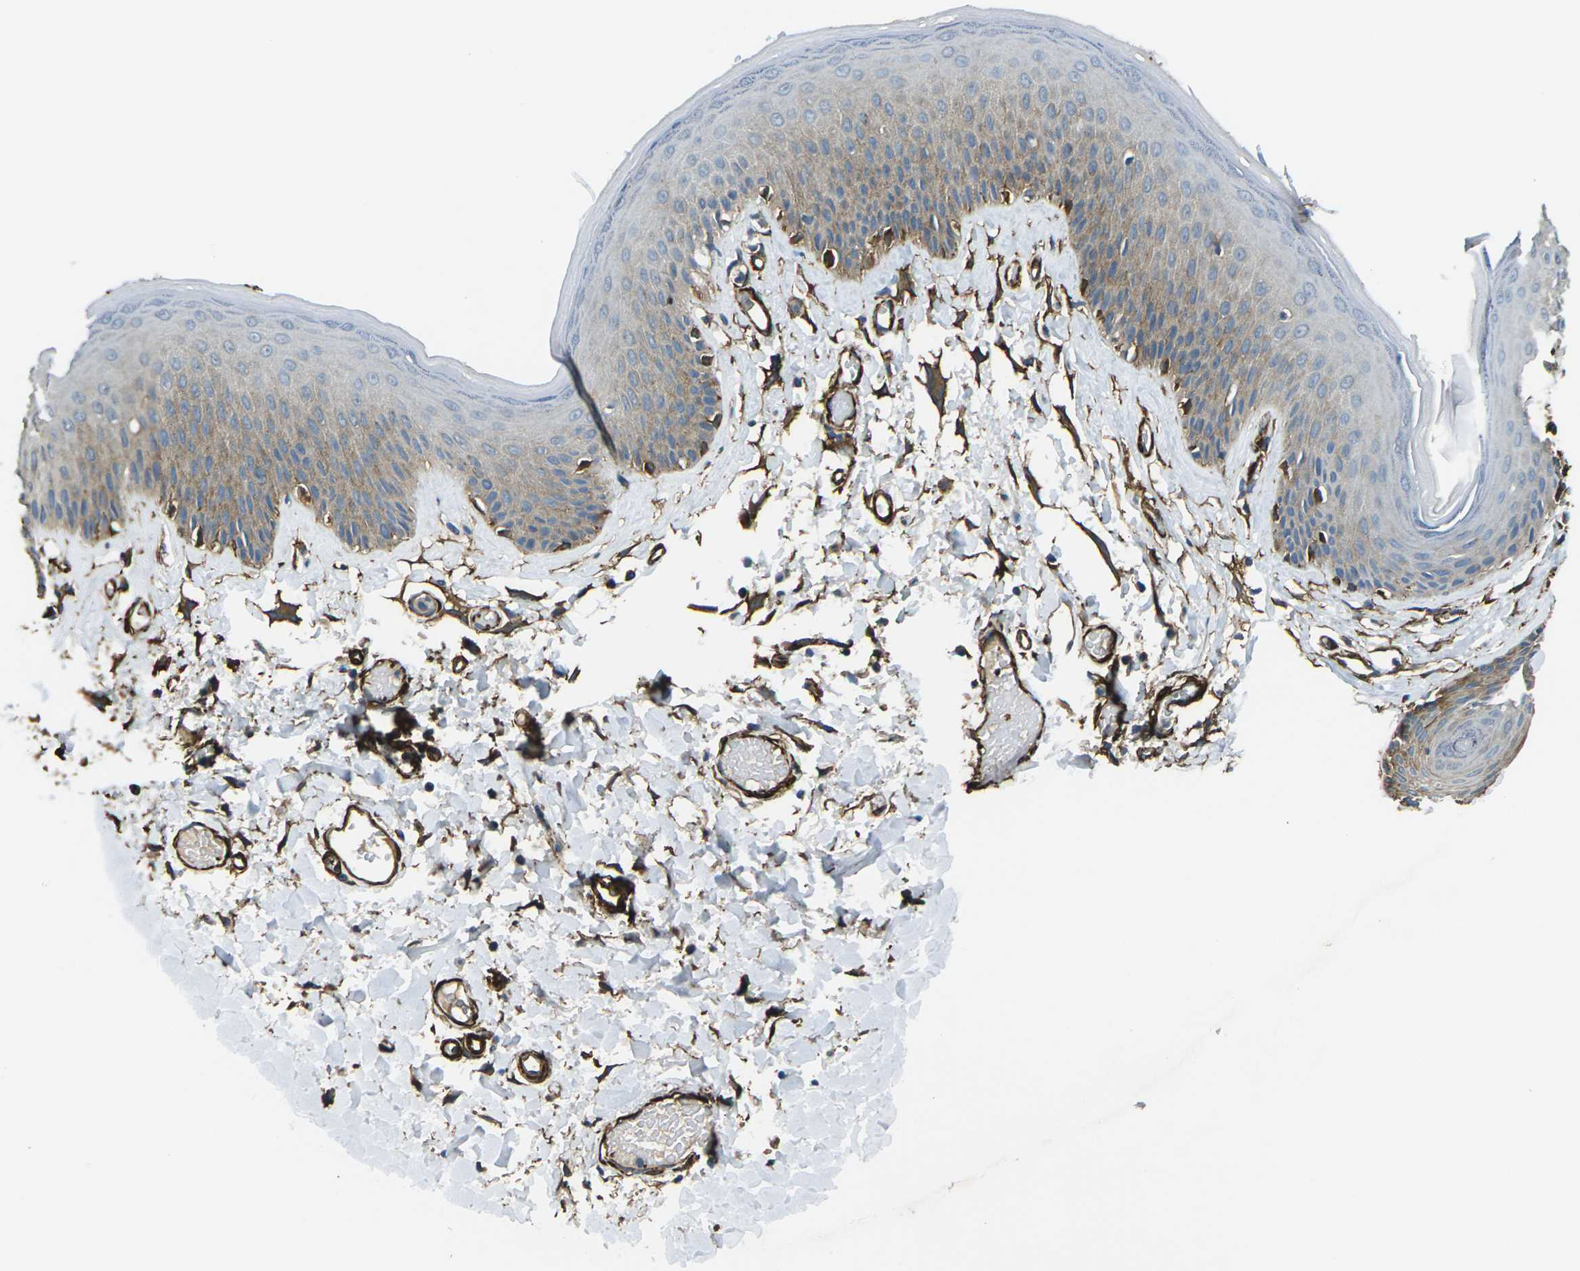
{"staining": {"intensity": "weak", "quantity": "25%-75%", "location": "cytoplasmic/membranous"}, "tissue": "skin", "cell_type": "Epidermal cells", "image_type": "normal", "snomed": [{"axis": "morphology", "description": "Normal tissue, NOS"}, {"axis": "topography", "description": "Vulva"}], "caption": "IHC (DAB (3,3'-diaminobenzidine)) staining of unremarkable skin reveals weak cytoplasmic/membranous protein staining in approximately 25%-75% of epidermal cells.", "gene": "GRAMD1C", "patient": {"sex": "female", "age": 73}}